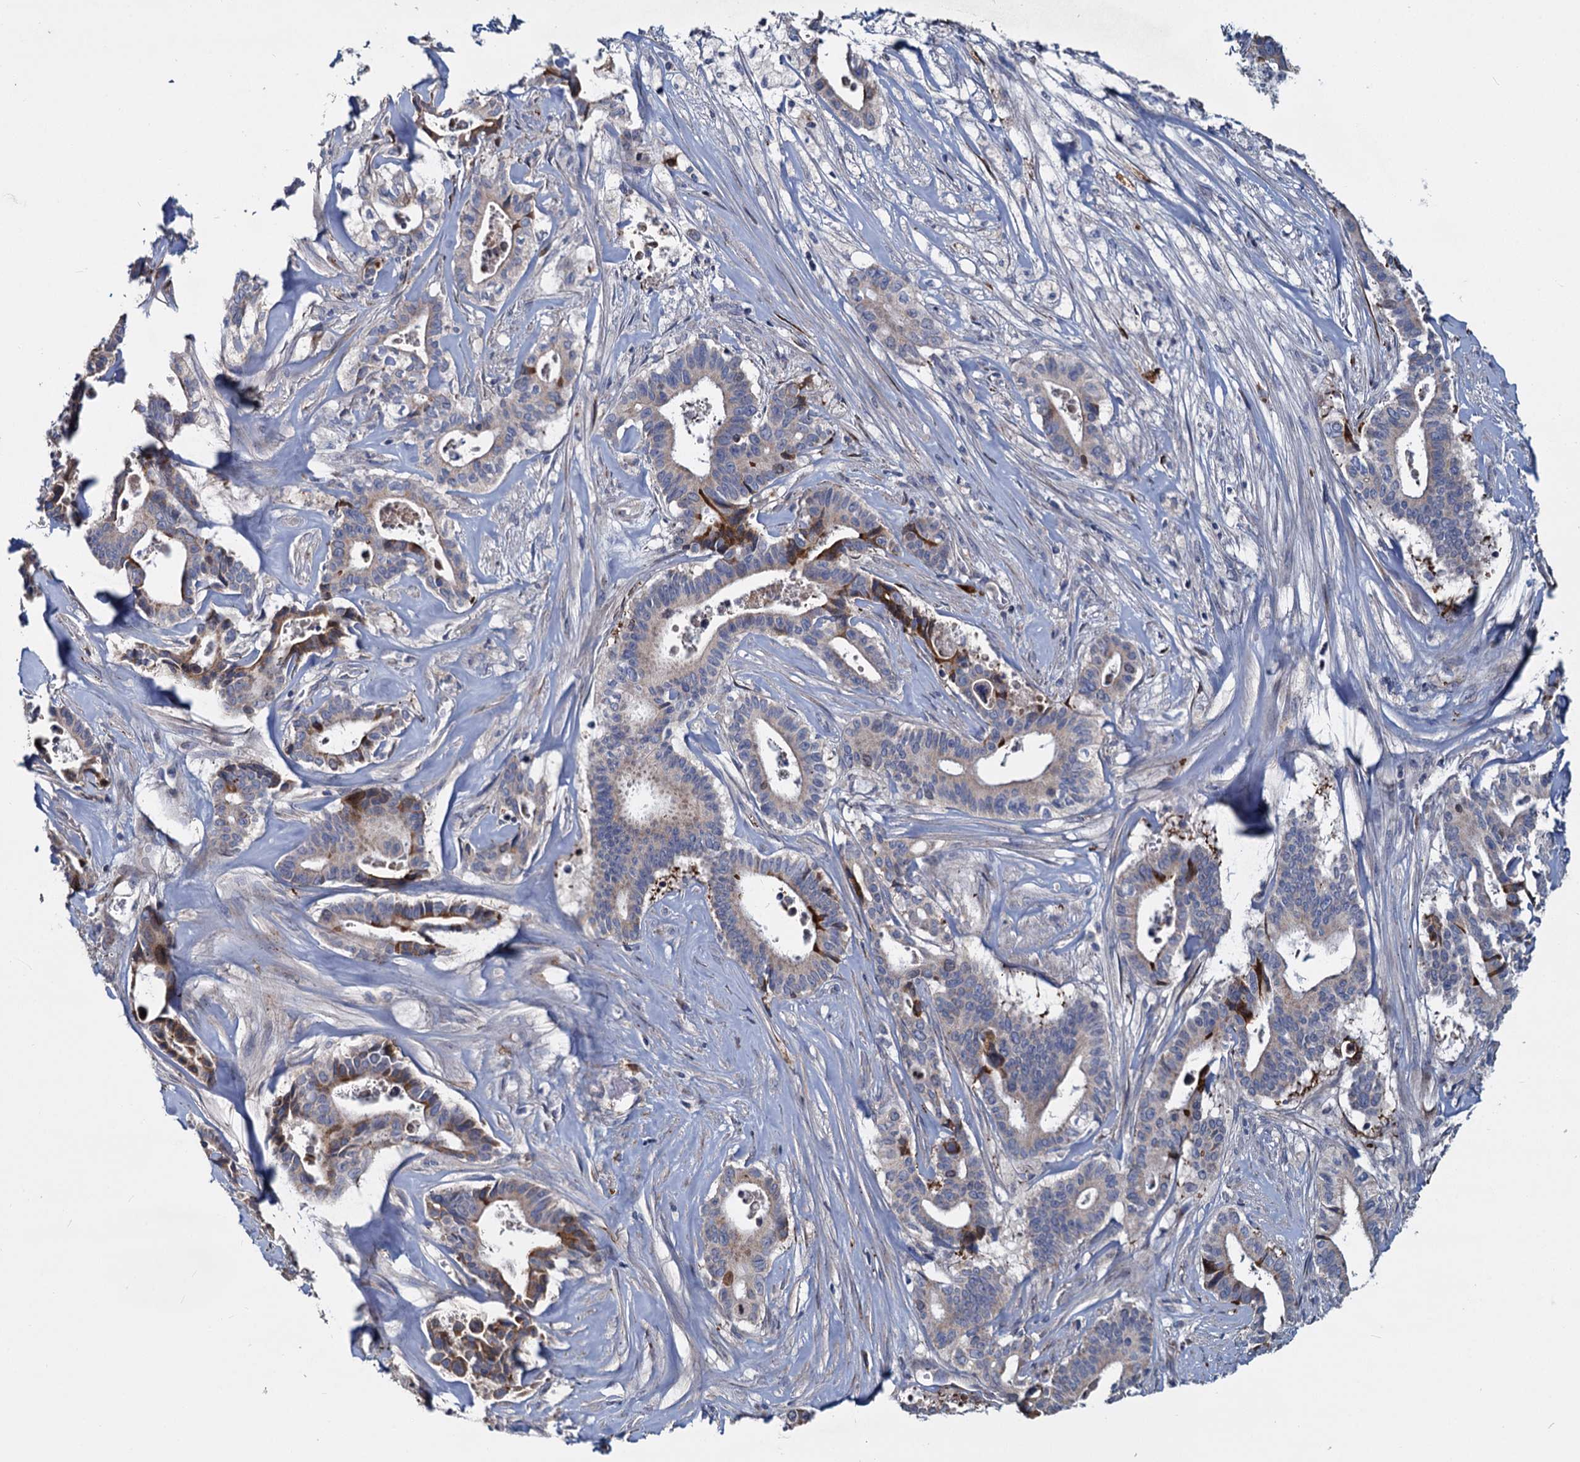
{"staining": {"intensity": "strong", "quantity": "<25%", "location": "cytoplasmic/membranous"}, "tissue": "pancreatic cancer", "cell_type": "Tumor cells", "image_type": "cancer", "snomed": [{"axis": "morphology", "description": "Adenocarcinoma, NOS"}, {"axis": "topography", "description": "Pancreas"}], "caption": "Pancreatic adenocarcinoma was stained to show a protein in brown. There is medium levels of strong cytoplasmic/membranous expression in about <25% of tumor cells.", "gene": "DCUN1D2", "patient": {"sex": "female", "age": 77}}